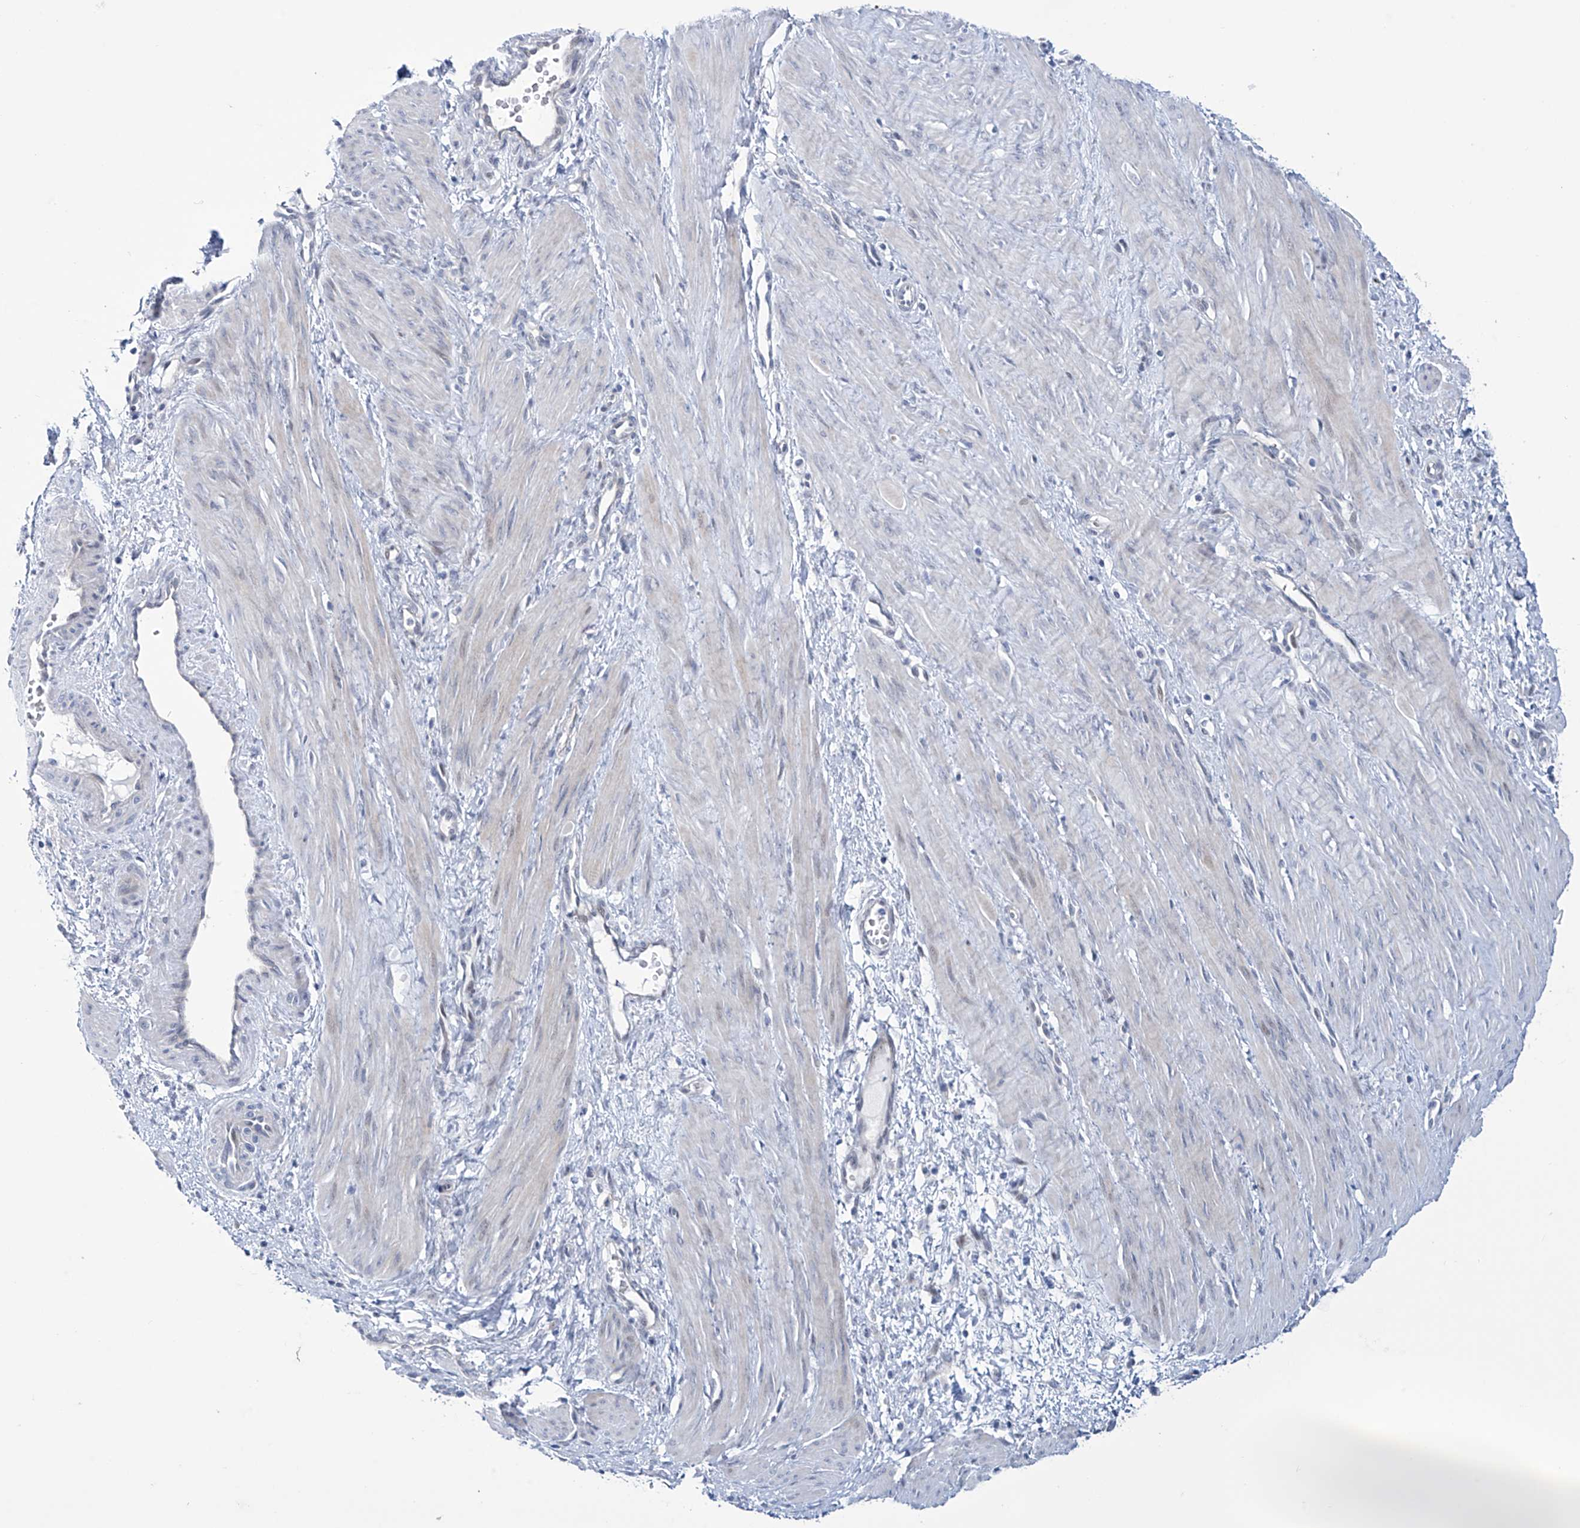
{"staining": {"intensity": "negative", "quantity": "none", "location": "none"}, "tissue": "smooth muscle", "cell_type": "Smooth muscle cells", "image_type": "normal", "snomed": [{"axis": "morphology", "description": "Normal tissue, NOS"}, {"axis": "topography", "description": "Endometrium"}], "caption": "This is an immunohistochemistry (IHC) micrograph of unremarkable human smooth muscle. There is no expression in smooth muscle cells.", "gene": "TRIM60", "patient": {"sex": "female", "age": 33}}